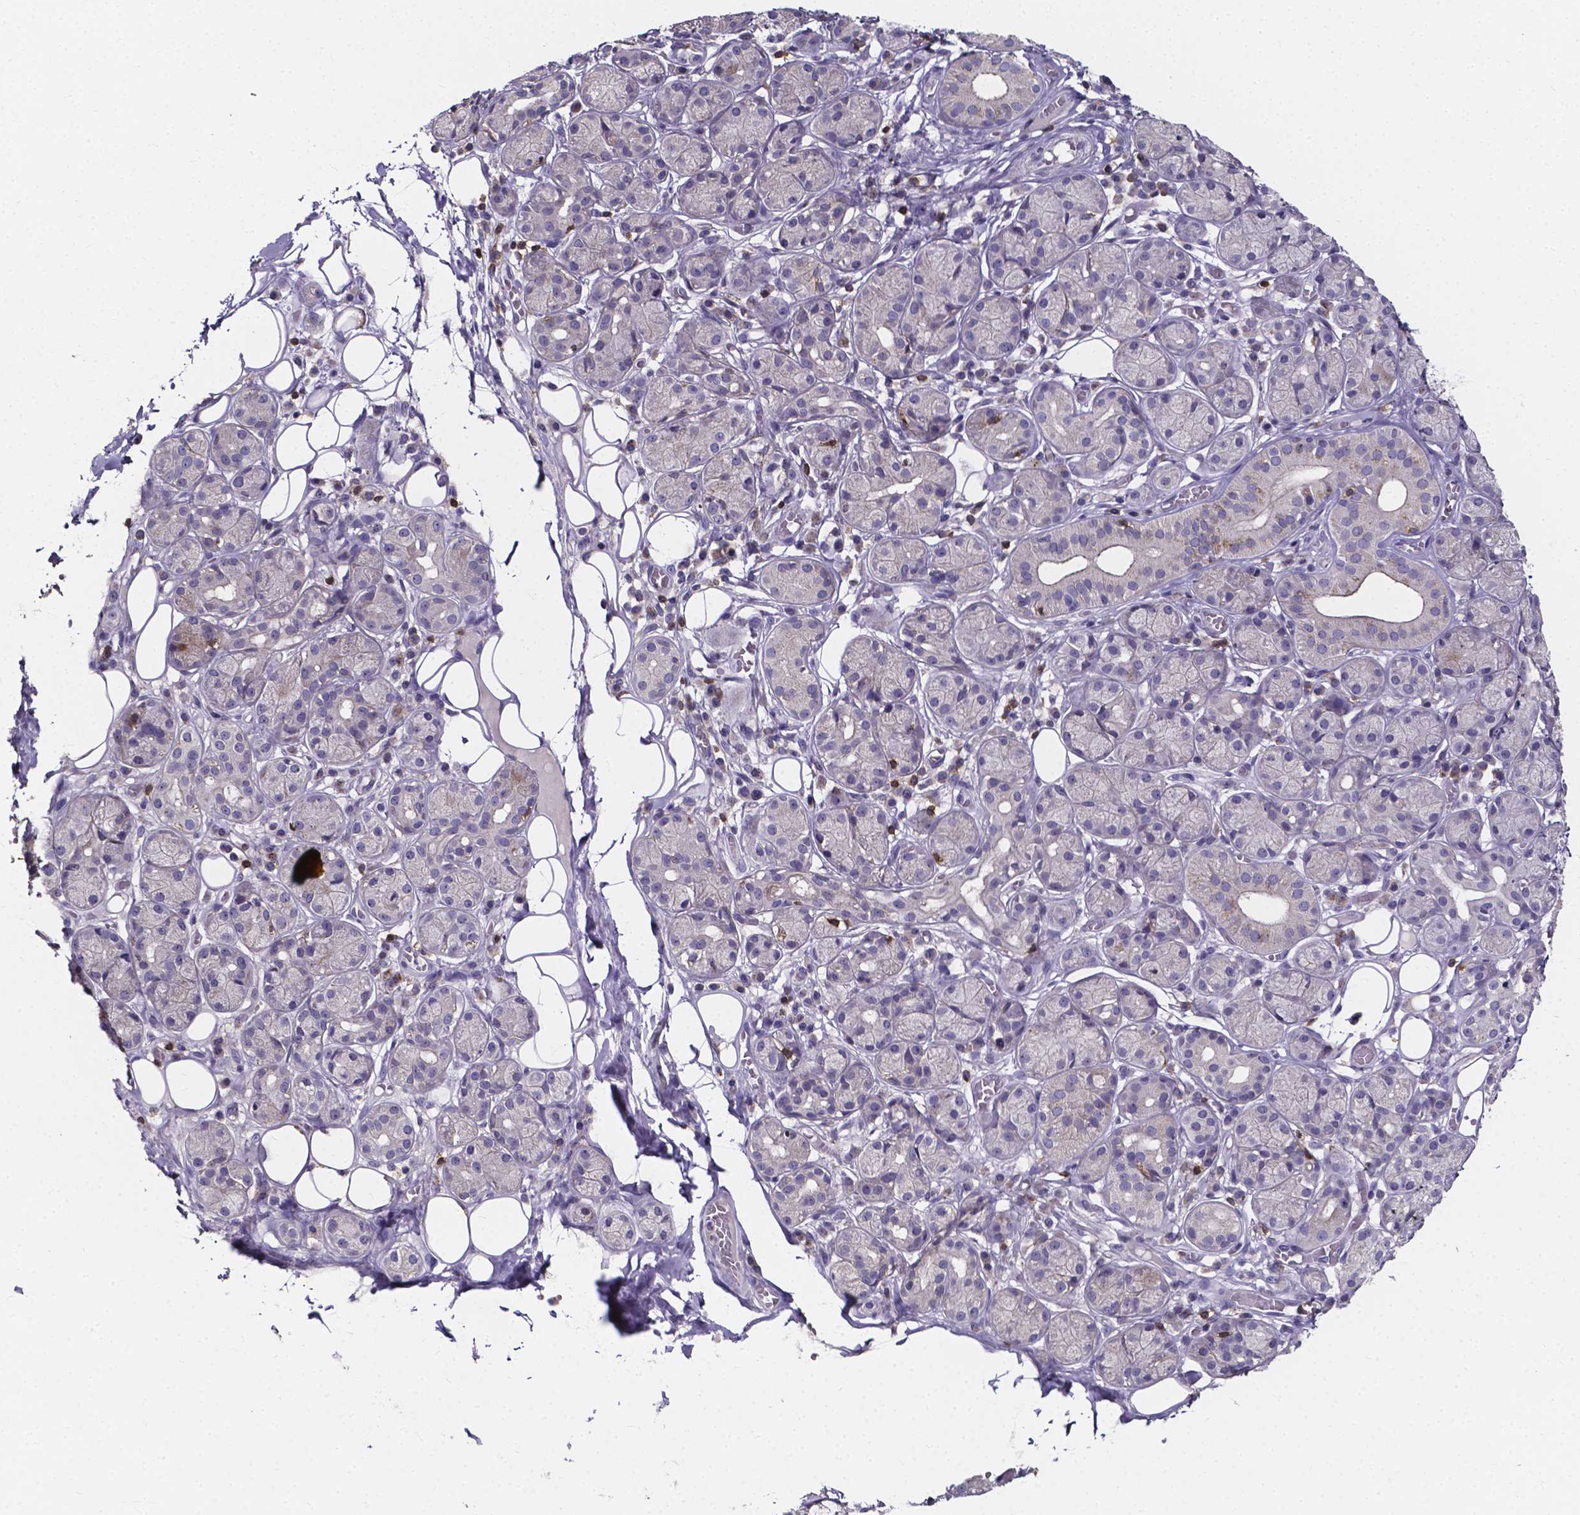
{"staining": {"intensity": "weak", "quantity": "<25%", "location": "cytoplasmic/membranous"}, "tissue": "salivary gland", "cell_type": "Glandular cells", "image_type": "normal", "snomed": [{"axis": "morphology", "description": "Normal tissue, NOS"}, {"axis": "topography", "description": "Salivary gland"}, {"axis": "topography", "description": "Peripheral nerve tissue"}], "caption": "Human salivary gland stained for a protein using IHC shows no expression in glandular cells.", "gene": "THEMIS", "patient": {"sex": "male", "age": 71}}